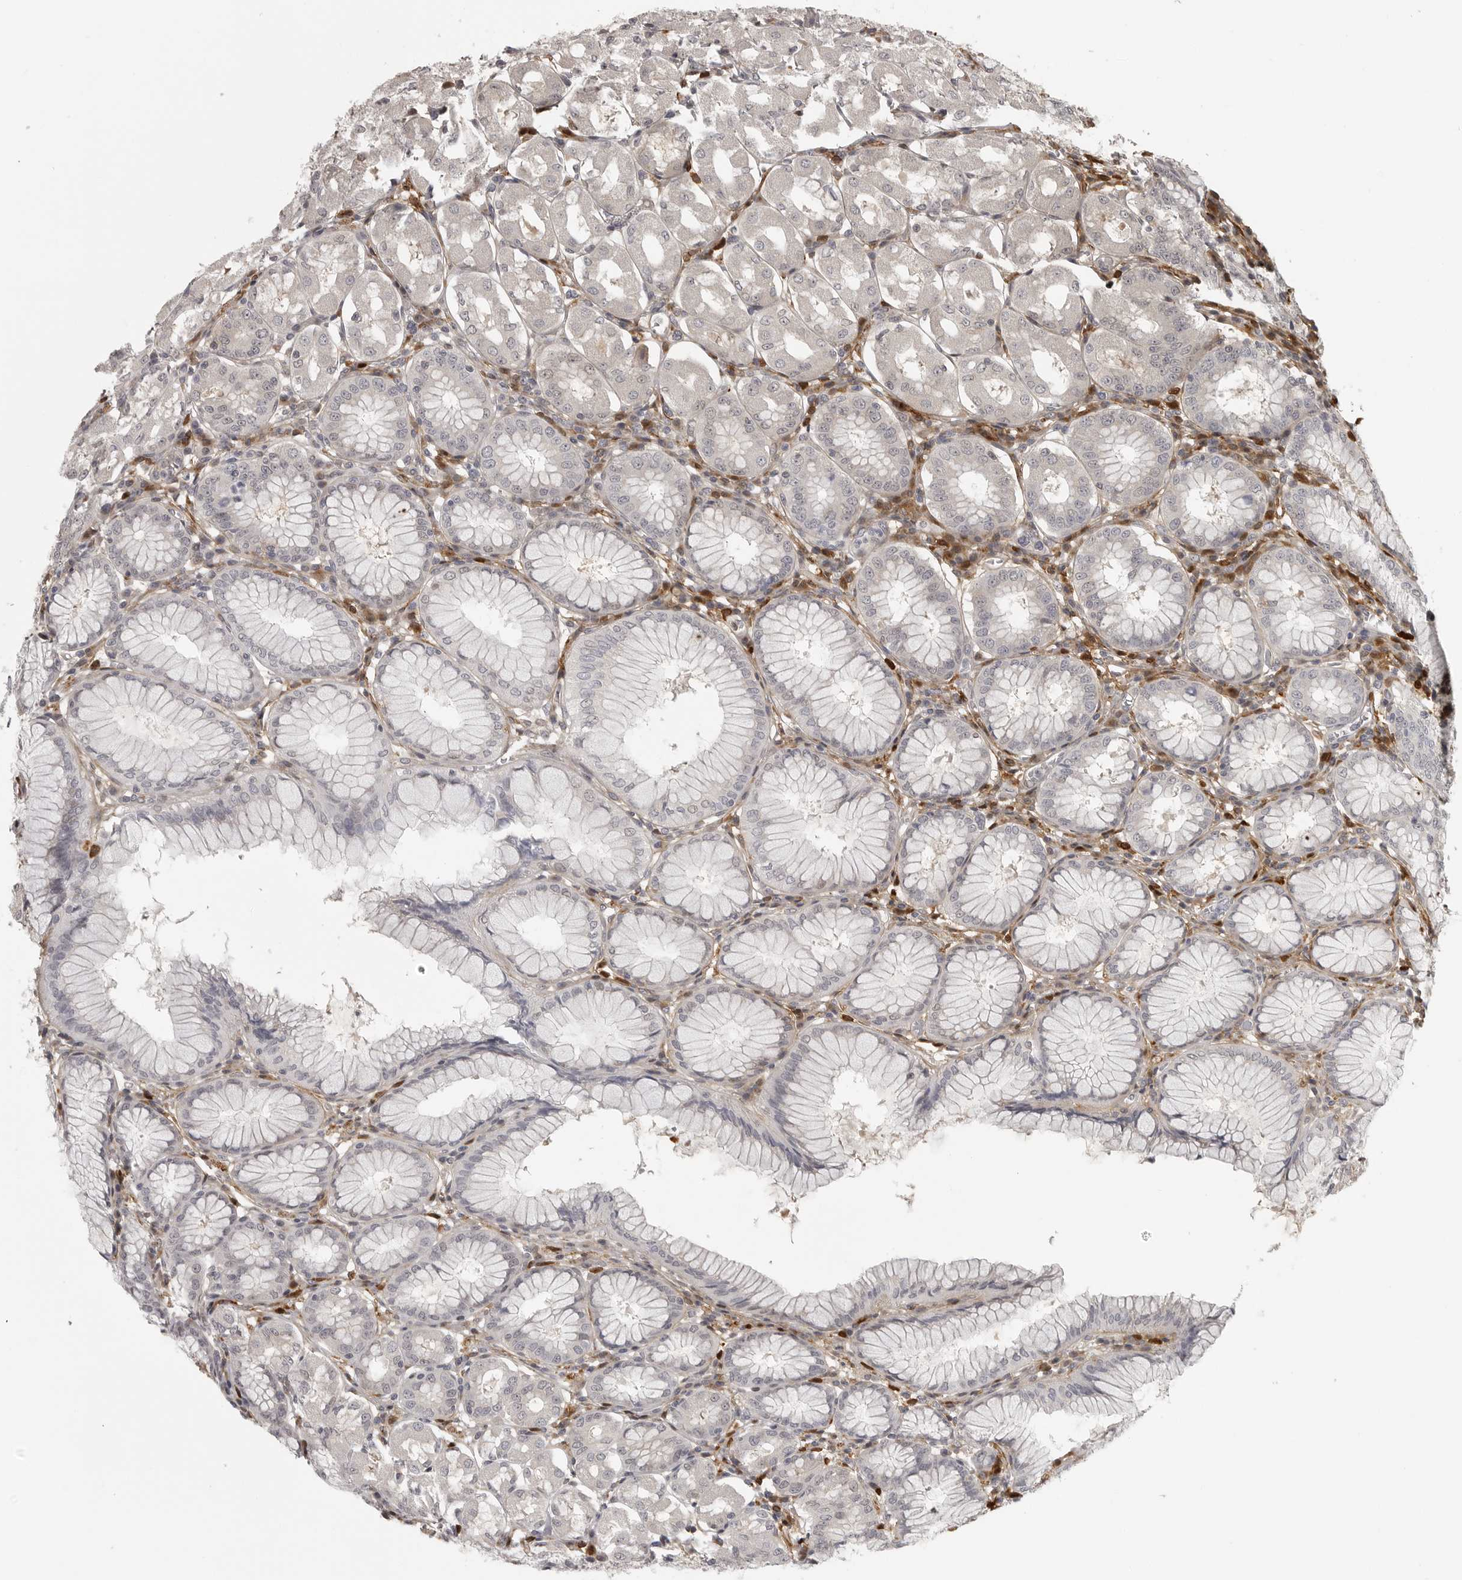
{"staining": {"intensity": "moderate", "quantity": "25%-75%", "location": "cytoplasmic/membranous,nuclear"}, "tissue": "stomach", "cell_type": "Glandular cells", "image_type": "normal", "snomed": [{"axis": "morphology", "description": "Normal tissue, NOS"}, {"axis": "topography", "description": "Stomach, lower"}], "caption": "Stomach stained with DAB IHC exhibits medium levels of moderate cytoplasmic/membranous,nuclear positivity in about 25%-75% of glandular cells. The protein is shown in brown color, while the nuclei are stained blue.", "gene": "UROD", "patient": {"sex": "female", "age": 56}}